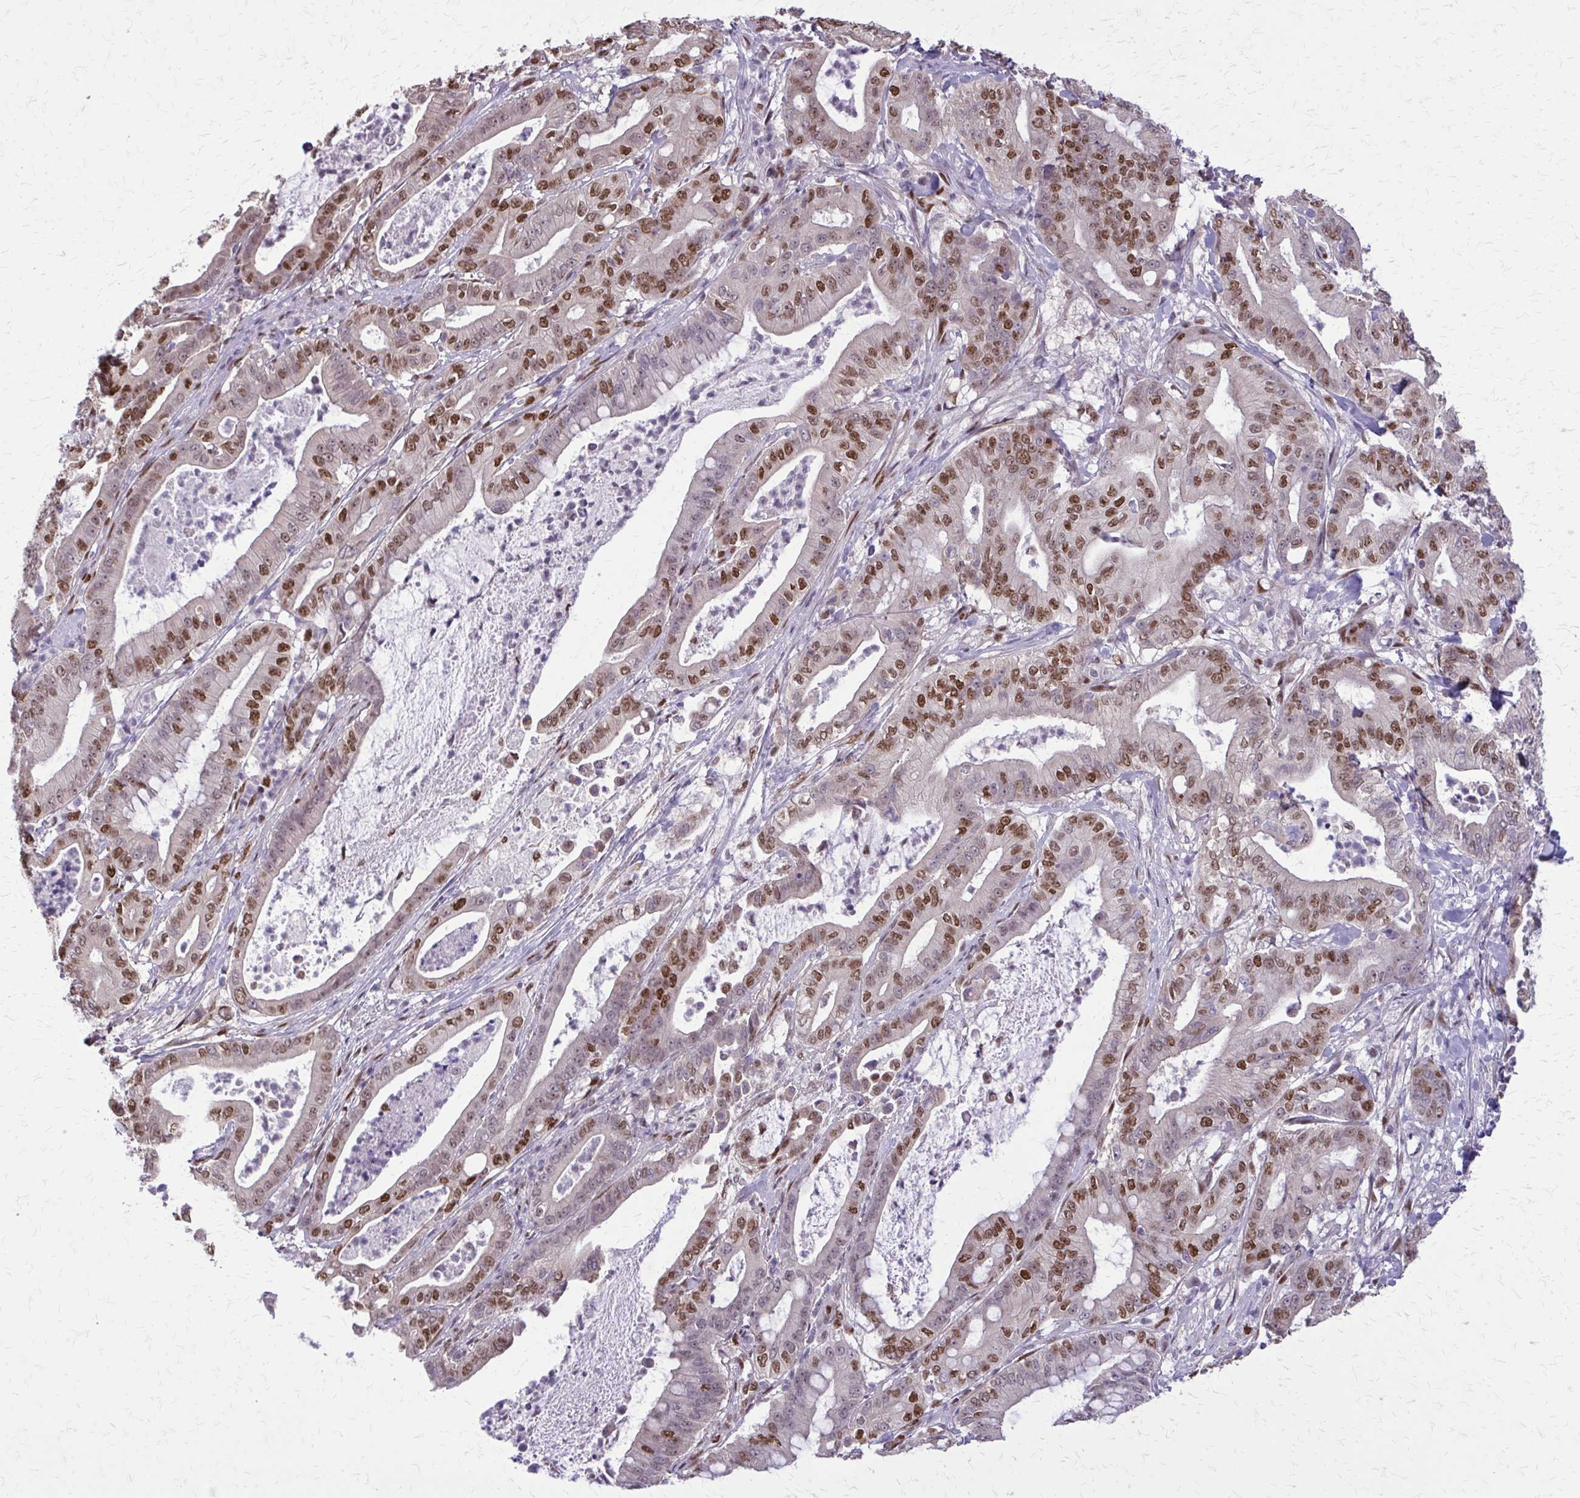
{"staining": {"intensity": "moderate", "quantity": "25%-75%", "location": "nuclear"}, "tissue": "pancreatic cancer", "cell_type": "Tumor cells", "image_type": "cancer", "snomed": [{"axis": "morphology", "description": "Adenocarcinoma, NOS"}, {"axis": "topography", "description": "Pancreas"}], "caption": "Immunohistochemistry (IHC) of adenocarcinoma (pancreatic) reveals medium levels of moderate nuclear staining in about 25%-75% of tumor cells.", "gene": "TTF1", "patient": {"sex": "male", "age": 71}}